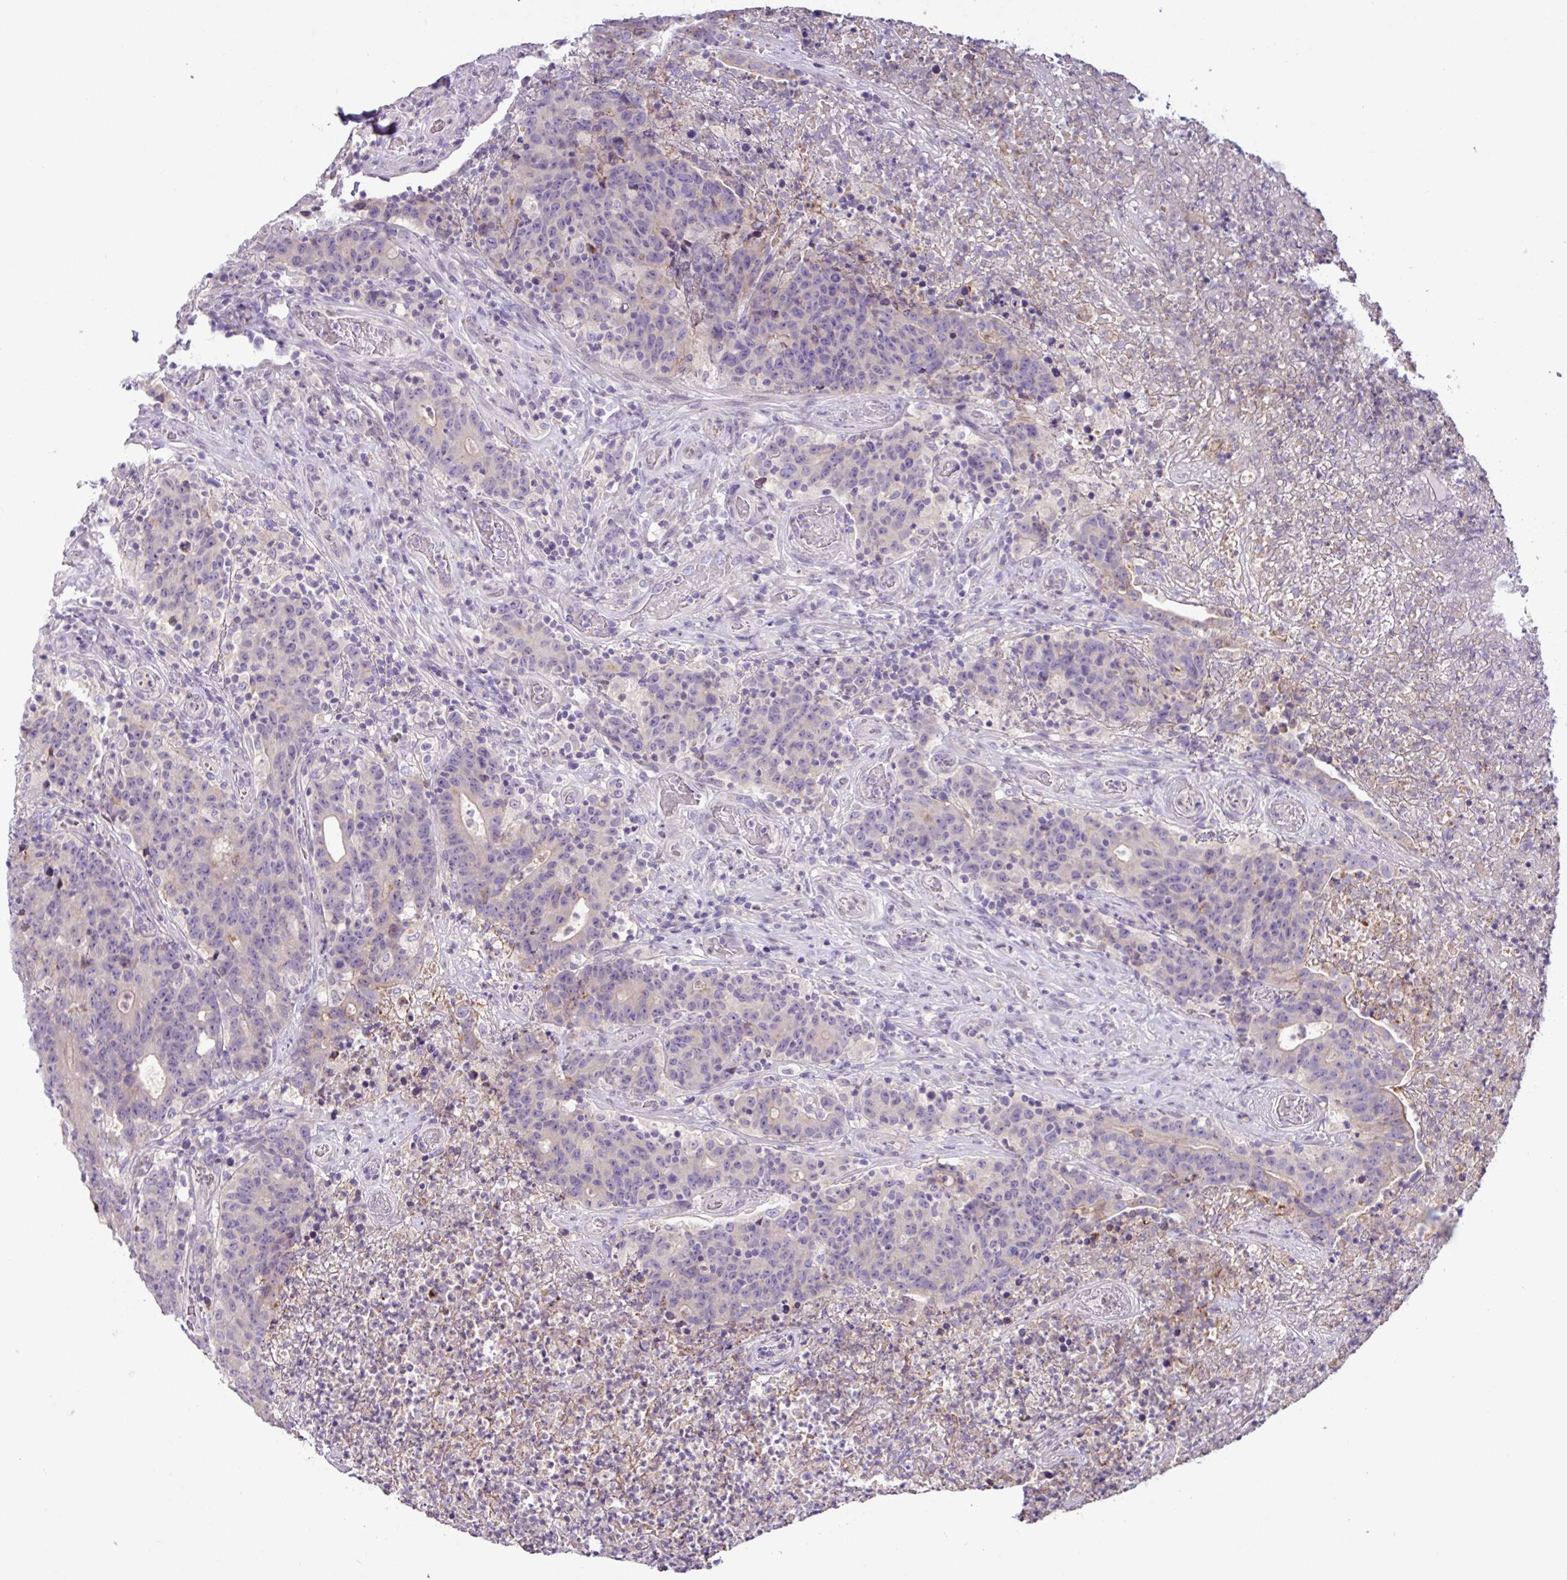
{"staining": {"intensity": "negative", "quantity": "none", "location": "none"}, "tissue": "colorectal cancer", "cell_type": "Tumor cells", "image_type": "cancer", "snomed": [{"axis": "morphology", "description": "Adenocarcinoma, NOS"}, {"axis": "topography", "description": "Colon"}], "caption": "Protein analysis of colorectal adenocarcinoma demonstrates no significant staining in tumor cells.", "gene": "PNLDC1", "patient": {"sex": "female", "age": 75}}